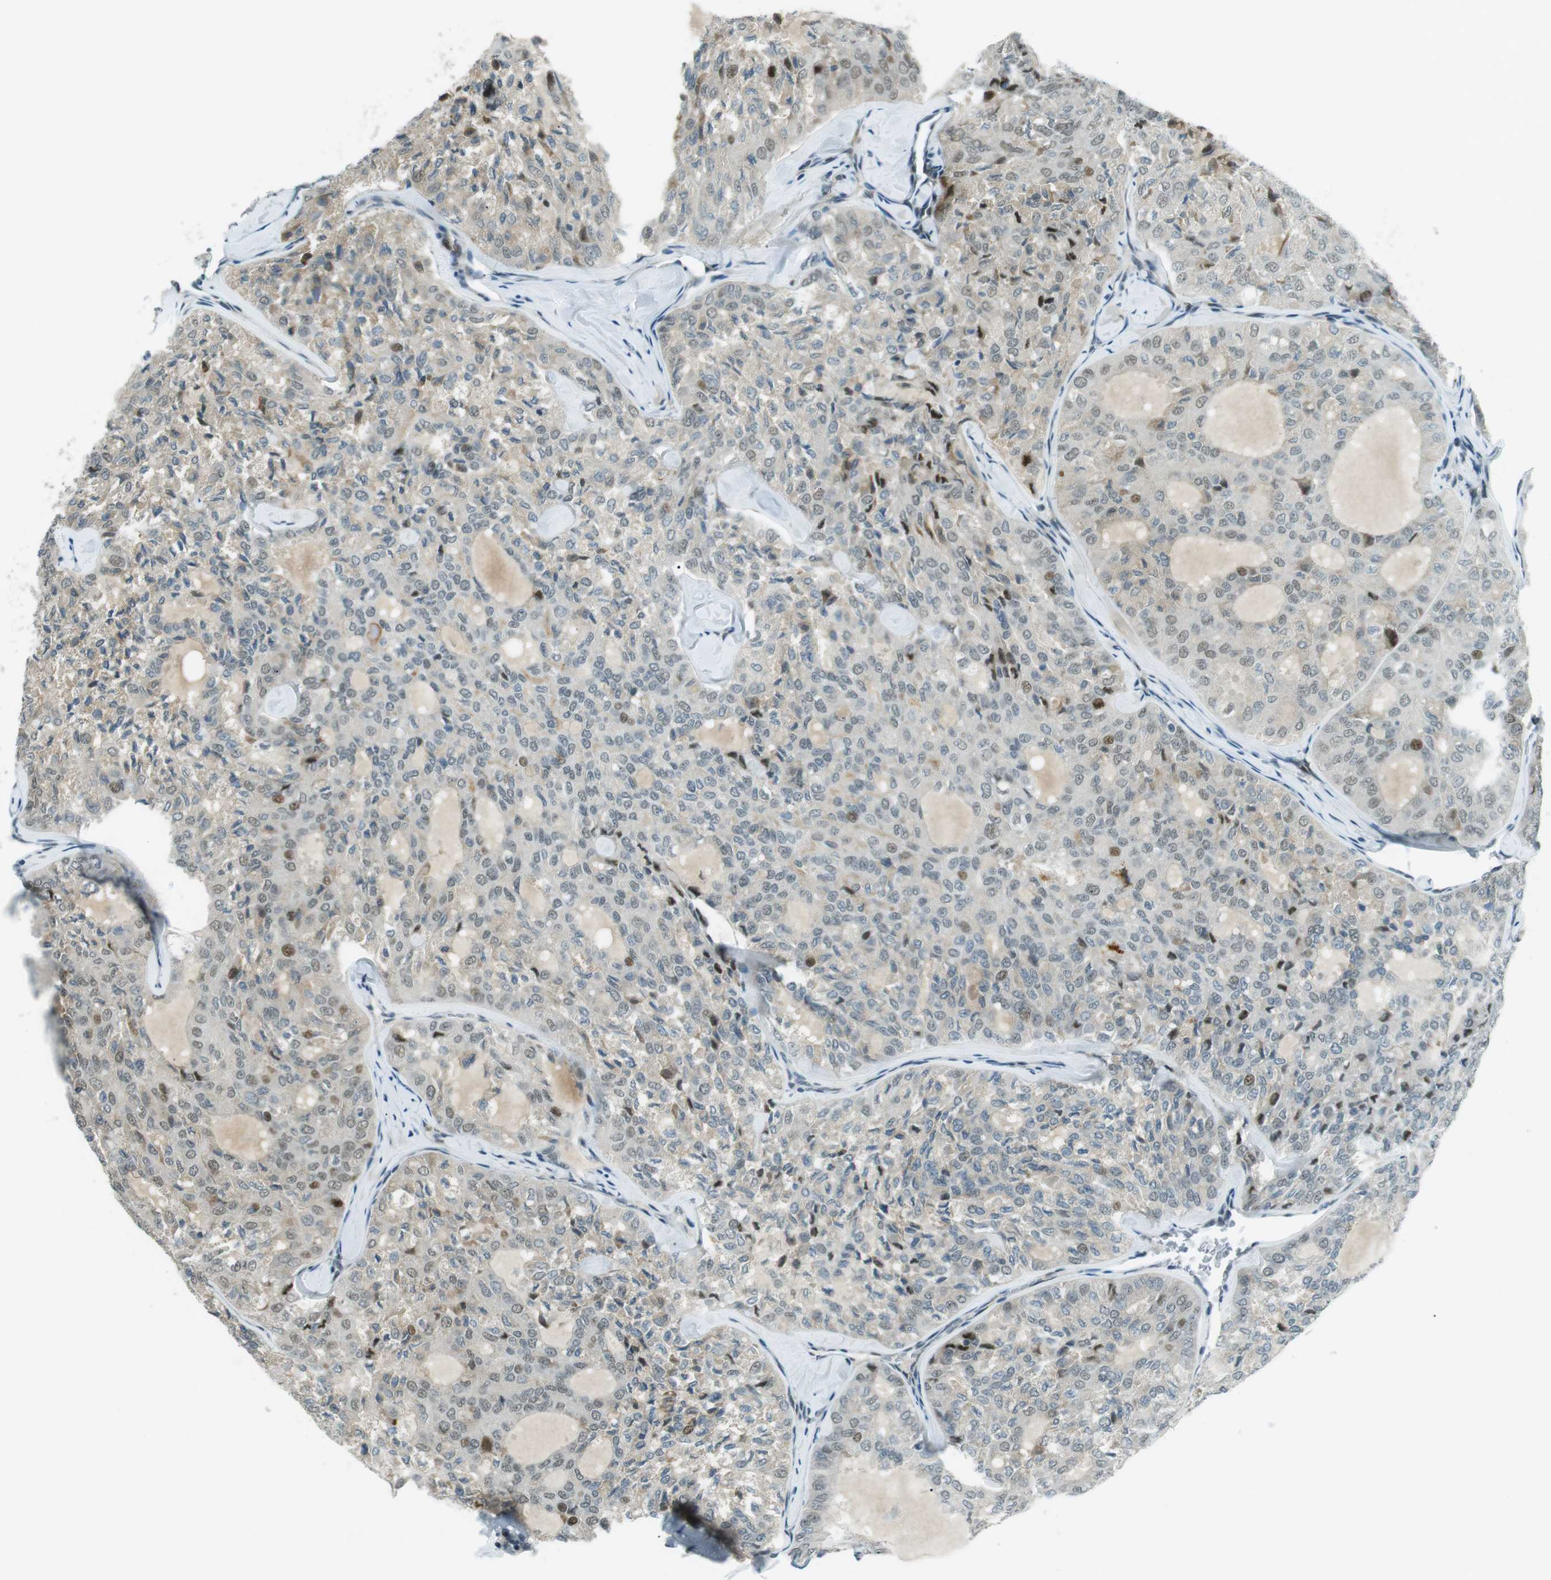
{"staining": {"intensity": "moderate", "quantity": "<25%", "location": "nuclear"}, "tissue": "thyroid cancer", "cell_type": "Tumor cells", "image_type": "cancer", "snomed": [{"axis": "morphology", "description": "Follicular adenoma carcinoma, NOS"}, {"axis": "topography", "description": "Thyroid gland"}], "caption": "Immunohistochemistry (IHC) staining of thyroid cancer, which exhibits low levels of moderate nuclear expression in approximately <25% of tumor cells indicating moderate nuclear protein expression. The staining was performed using DAB (brown) for protein detection and nuclei were counterstained in hematoxylin (blue).", "gene": "PJA1", "patient": {"sex": "male", "age": 75}}